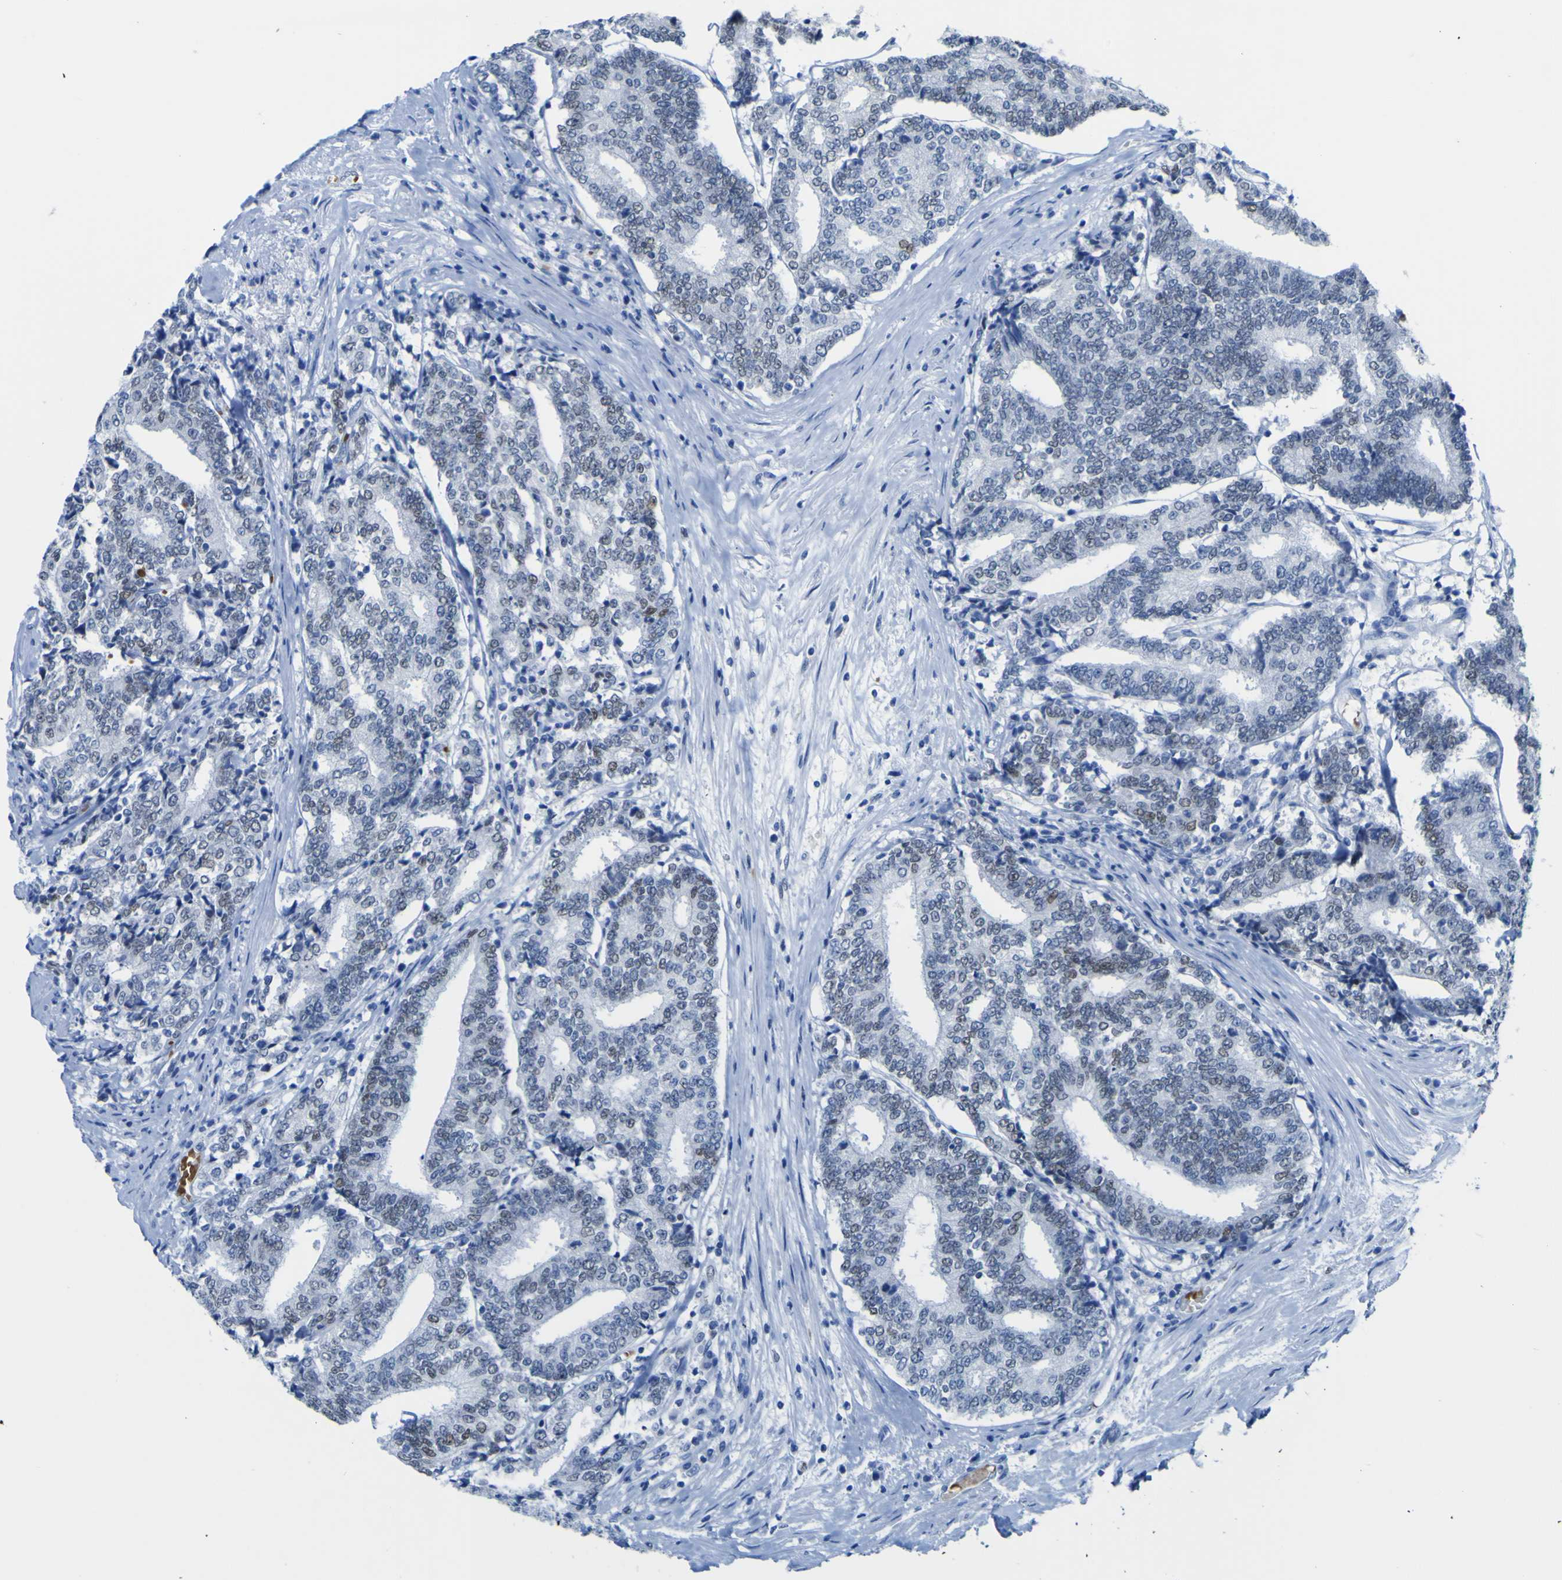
{"staining": {"intensity": "weak", "quantity": "25%-75%", "location": "nuclear"}, "tissue": "prostate cancer", "cell_type": "Tumor cells", "image_type": "cancer", "snomed": [{"axis": "morphology", "description": "Normal tissue, NOS"}, {"axis": "morphology", "description": "Adenocarcinoma, High grade"}, {"axis": "topography", "description": "Prostate"}, {"axis": "topography", "description": "Seminal veicle"}], "caption": "Immunohistochemical staining of human prostate high-grade adenocarcinoma reveals low levels of weak nuclear protein expression in about 25%-75% of tumor cells. The staining was performed using DAB (3,3'-diaminobenzidine), with brown indicating positive protein expression. Nuclei are stained blue with hematoxylin.", "gene": "DACH1", "patient": {"sex": "male", "age": 55}}